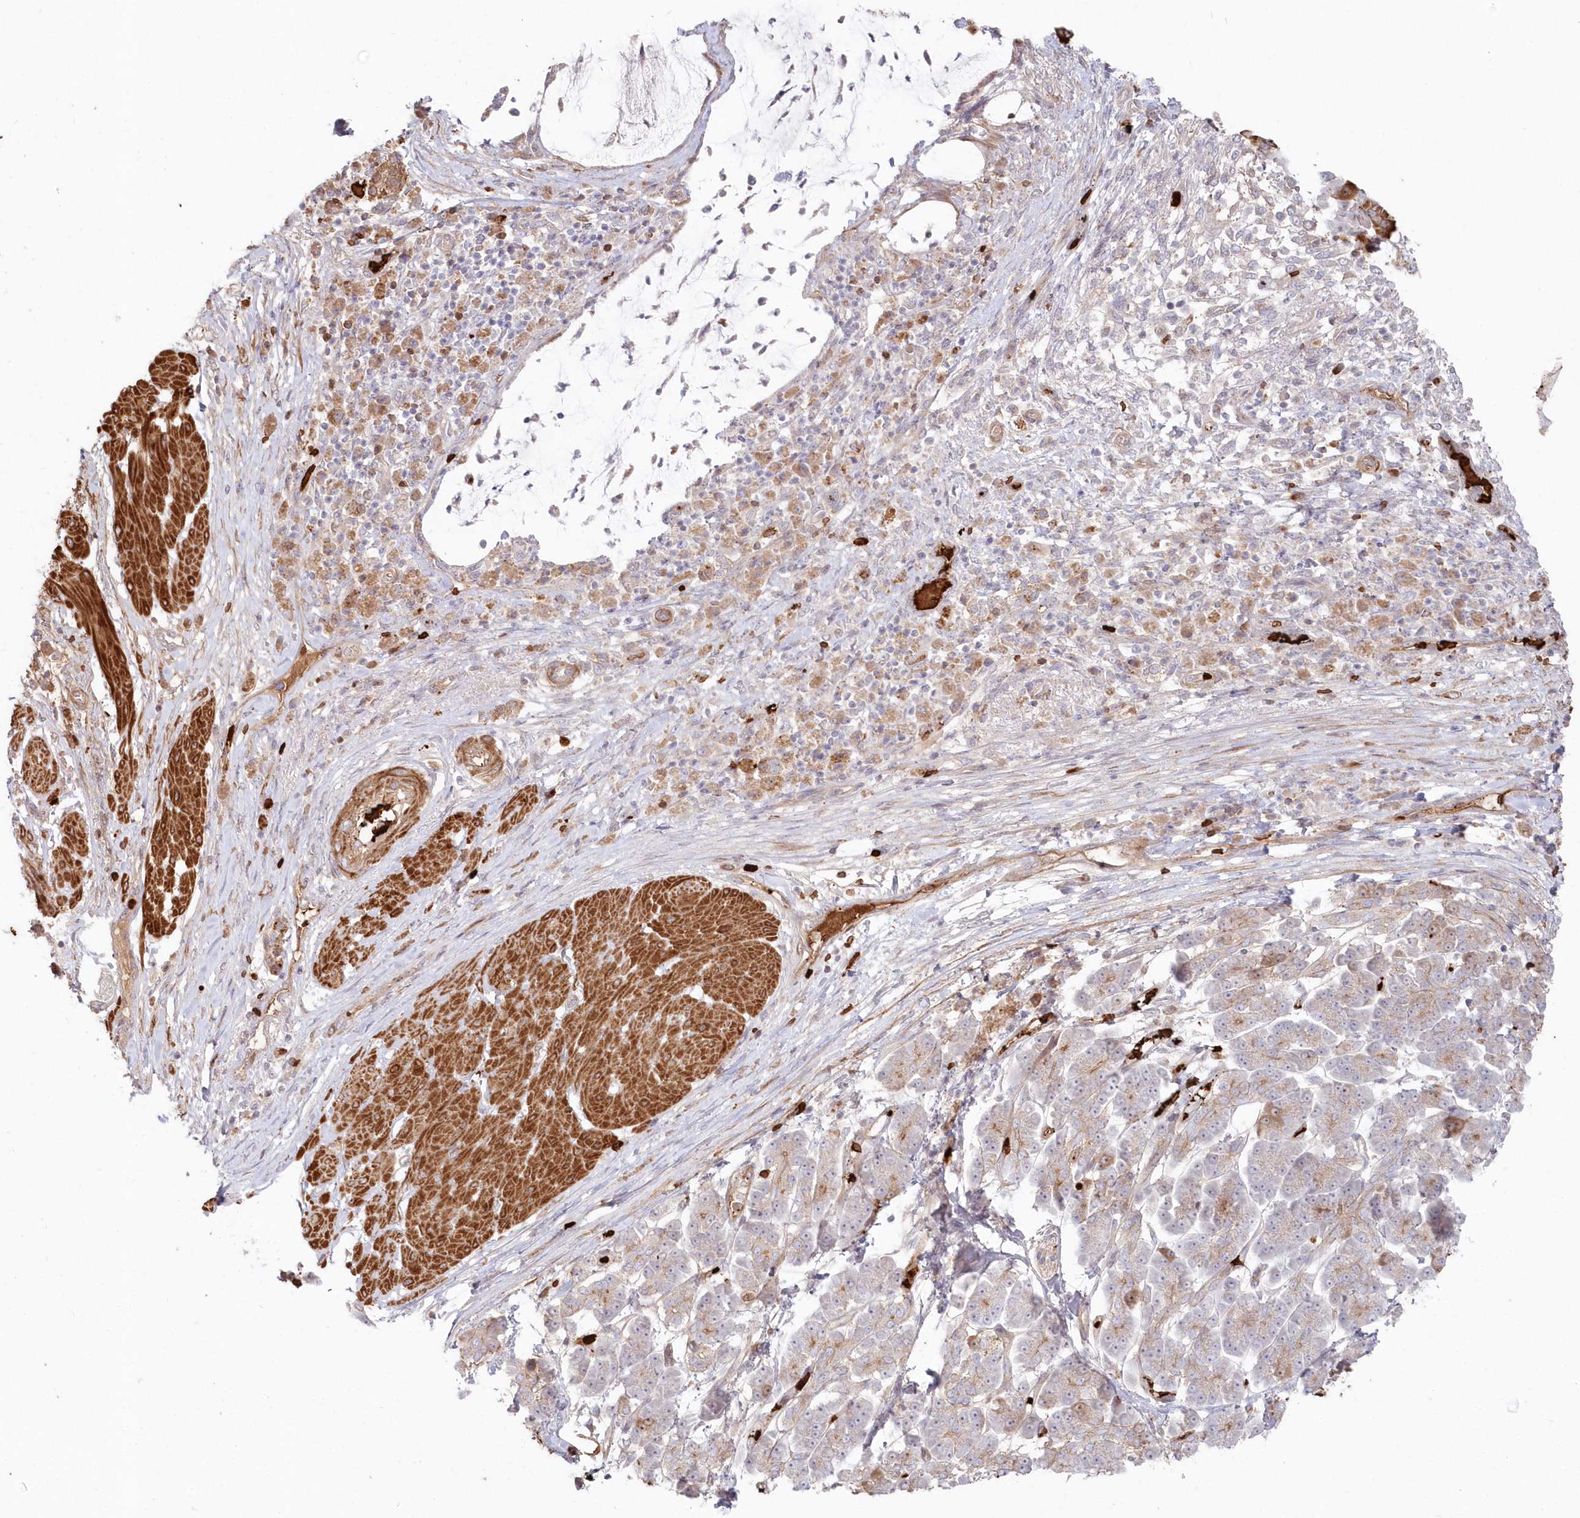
{"staining": {"intensity": "weak", "quantity": "<25%", "location": "cytoplasmic/membranous"}, "tissue": "pancreatic cancer", "cell_type": "Tumor cells", "image_type": "cancer", "snomed": [{"axis": "morphology", "description": "Adenocarcinoma, NOS"}, {"axis": "topography", "description": "Pancreas"}], "caption": "IHC image of human pancreatic cancer (adenocarcinoma) stained for a protein (brown), which shows no staining in tumor cells. (Brightfield microscopy of DAB immunohistochemistry (IHC) at high magnification).", "gene": "SERINC1", "patient": {"sex": "male", "age": 68}}